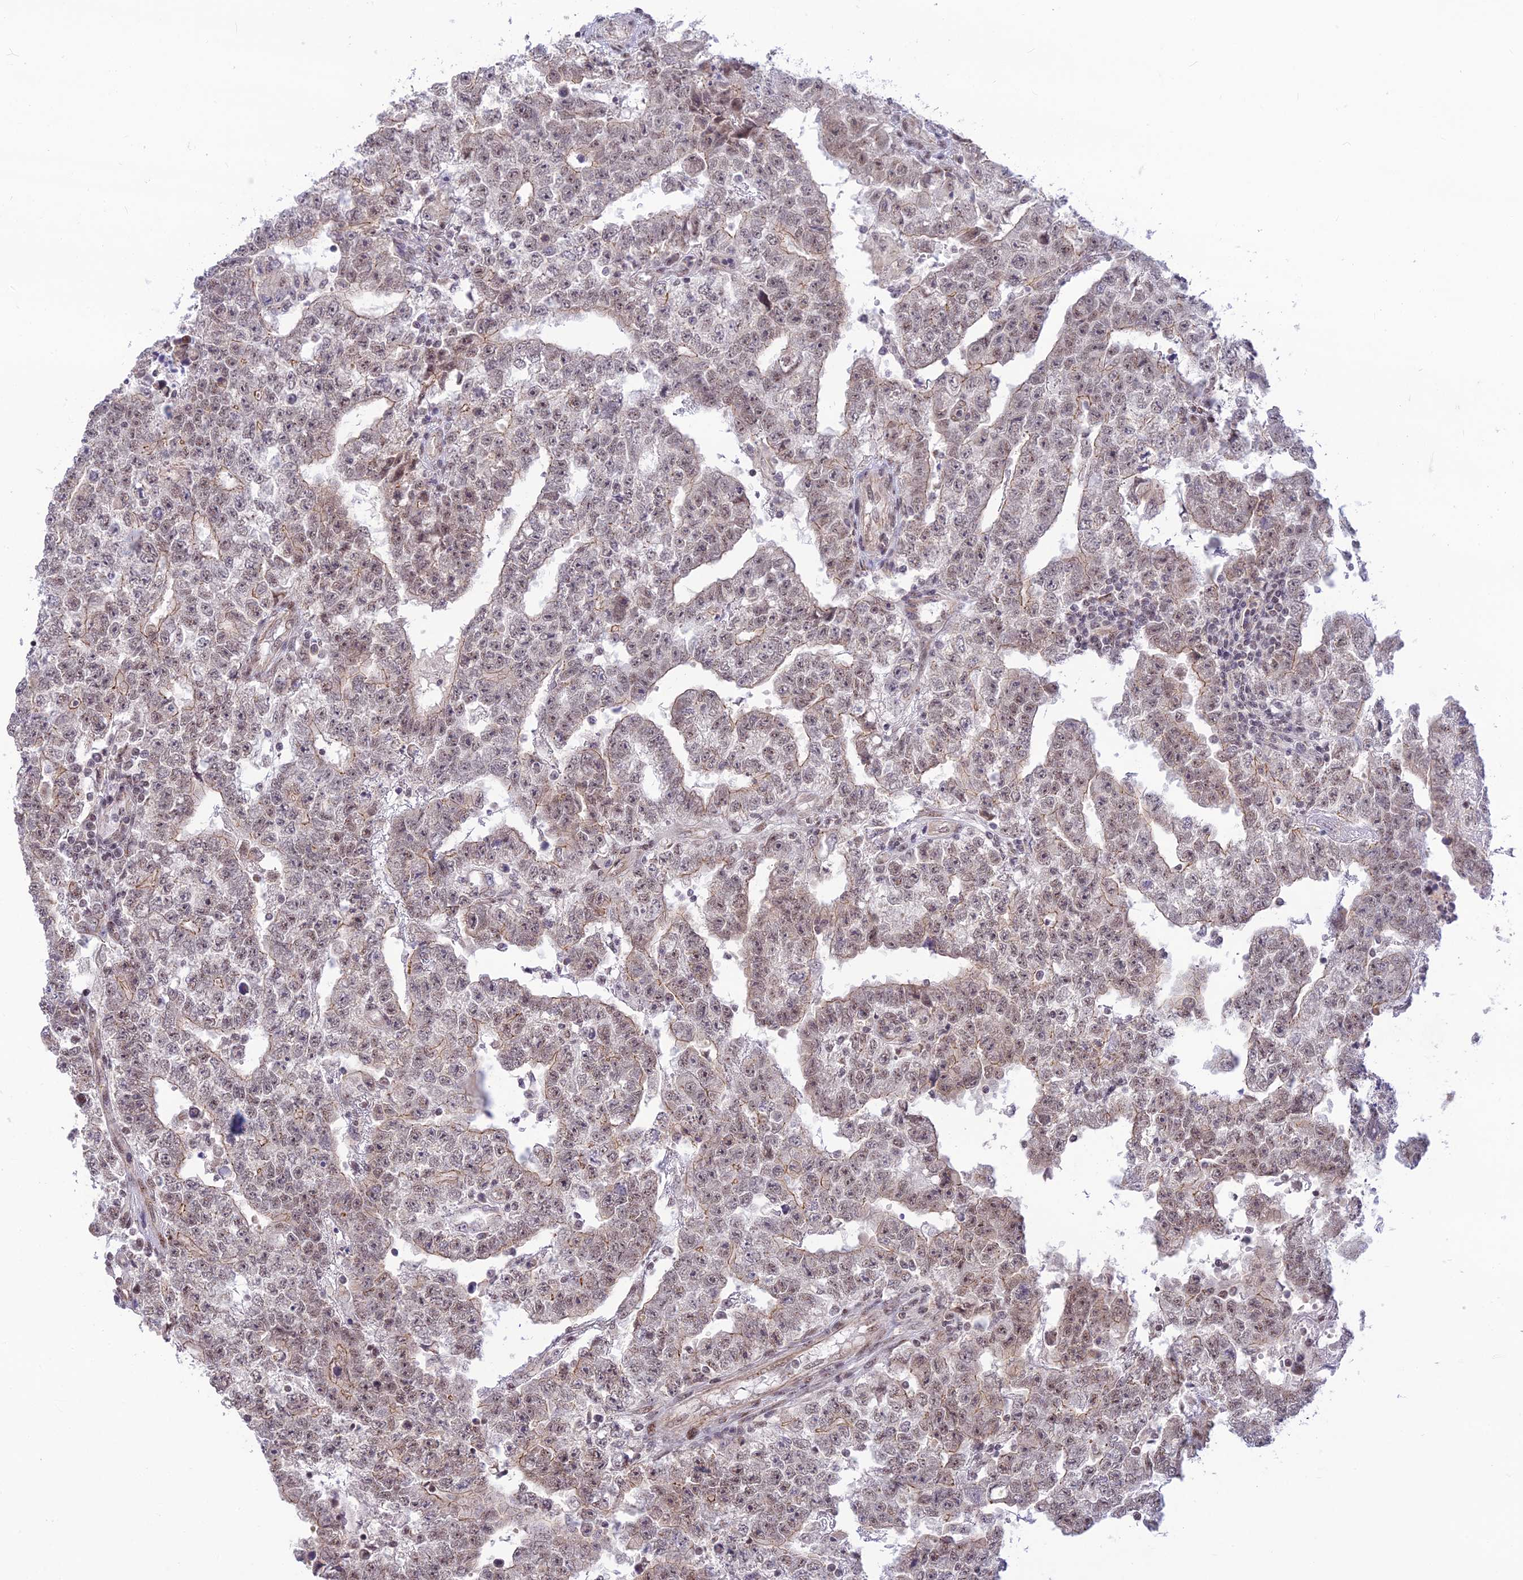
{"staining": {"intensity": "weak", "quantity": ">75%", "location": "nuclear"}, "tissue": "testis cancer", "cell_type": "Tumor cells", "image_type": "cancer", "snomed": [{"axis": "morphology", "description": "Carcinoma, Embryonal, NOS"}, {"axis": "topography", "description": "Testis"}], "caption": "This histopathology image demonstrates embryonal carcinoma (testis) stained with immunohistochemistry to label a protein in brown. The nuclear of tumor cells show weak positivity for the protein. Nuclei are counter-stained blue.", "gene": "MICOS13", "patient": {"sex": "male", "age": 25}}